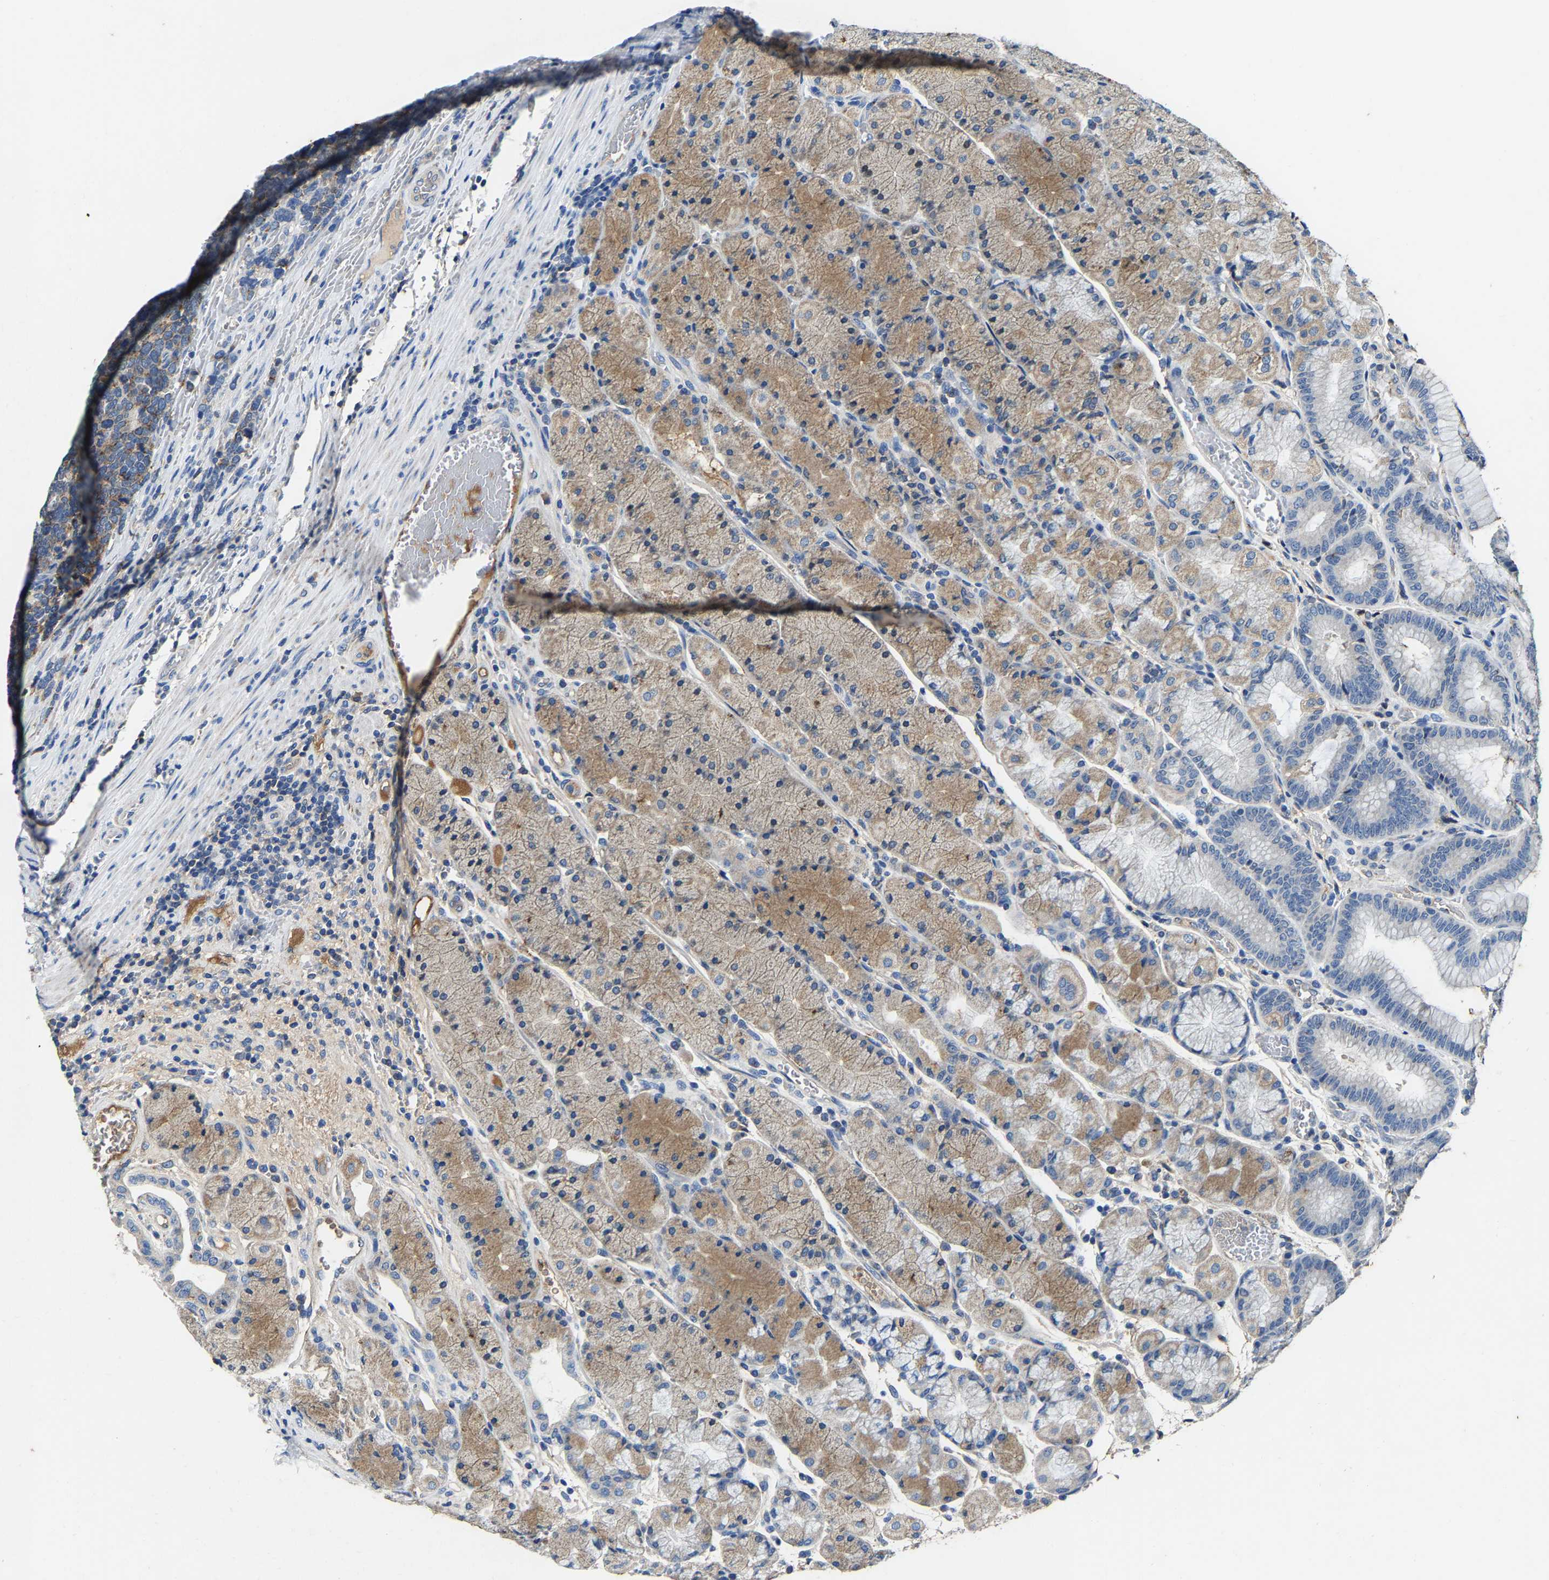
{"staining": {"intensity": "moderate", "quantity": "<25%", "location": "cytoplasmic/membranous"}, "tissue": "stomach", "cell_type": "Glandular cells", "image_type": "normal", "snomed": [{"axis": "morphology", "description": "Normal tissue, NOS"}, {"axis": "morphology", "description": "Carcinoid, malignant, NOS"}, {"axis": "topography", "description": "Stomach, upper"}], "caption": "Protein expression analysis of benign human stomach reveals moderate cytoplasmic/membranous expression in approximately <25% of glandular cells. The protein of interest is stained brown, and the nuclei are stained in blue (DAB IHC with brightfield microscopy, high magnification).", "gene": "SLC25A25", "patient": {"sex": "male", "age": 39}}